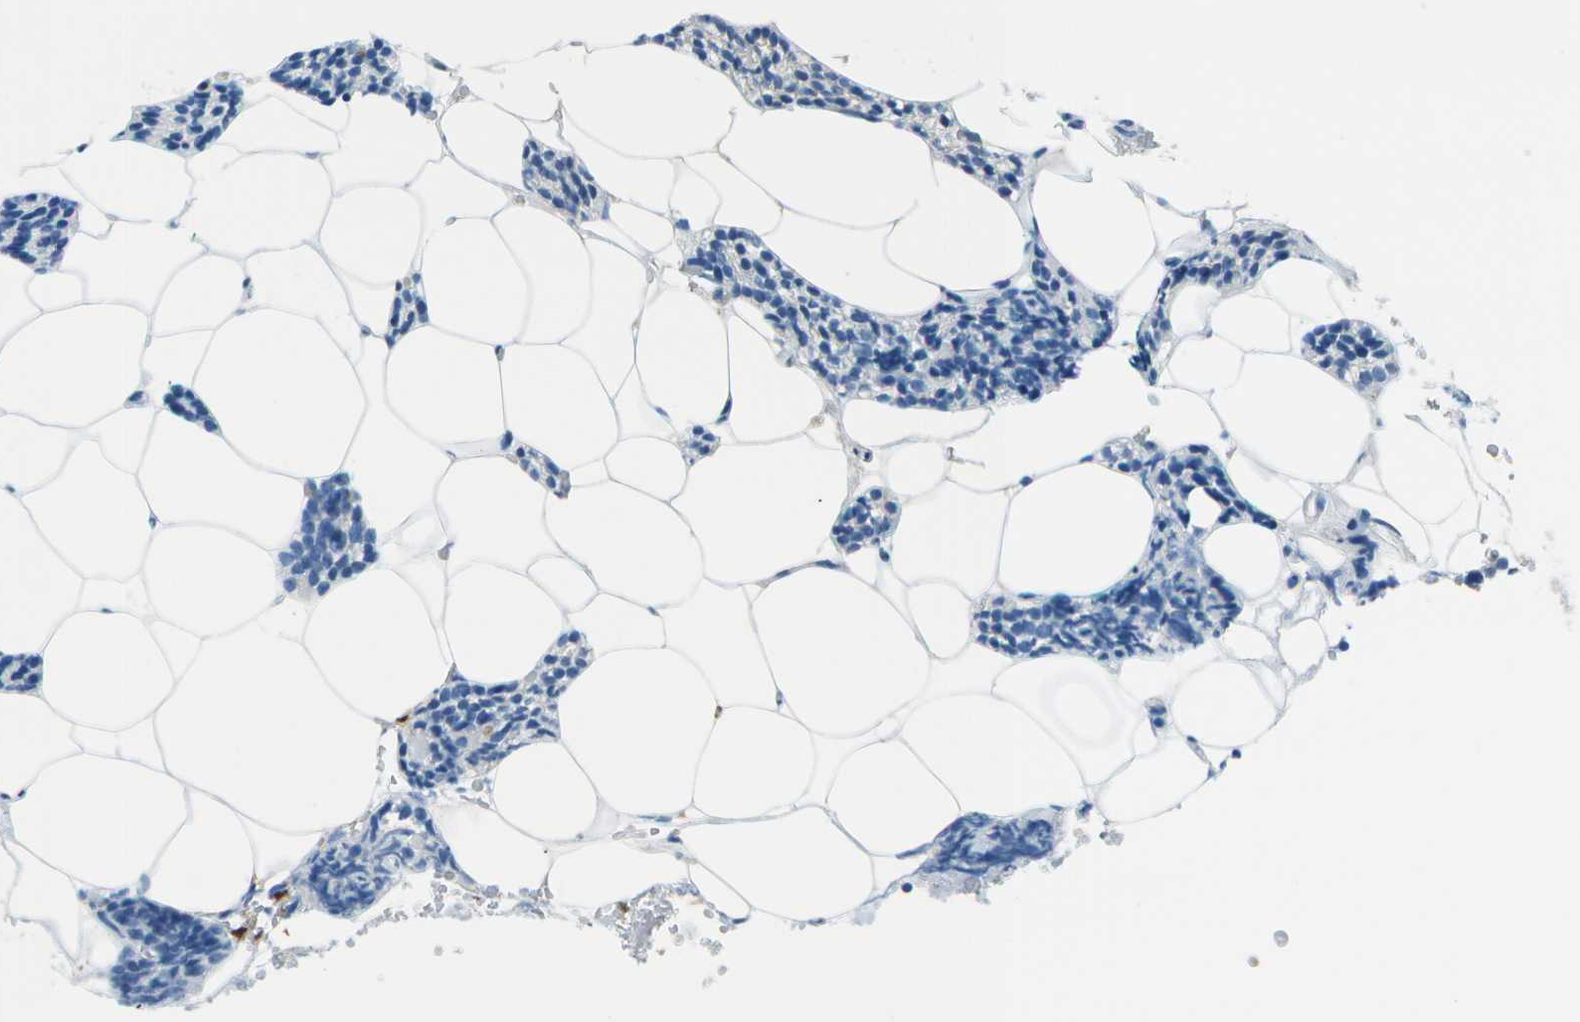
{"staining": {"intensity": "negative", "quantity": "none", "location": "none"}, "tissue": "parathyroid gland", "cell_type": "Glandular cells", "image_type": "normal", "snomed": [{"axis": "morphology", "description": "Normal tissue, NOS"}, {"axis": "morphology", "description": "Adenoma, NOS"}, {"axis": "topography", "description": "Parathyroid gland"}], "caption": "High power microscopy histopathology image of an immunohistochemistry micrograph of benign parathyroid gland, revealing no significant positivity in glandular cells. (DAB IHC with hematoxylin counter stain).", "gene": "ASL", "patient": {"sex": "female", "age": 70}}